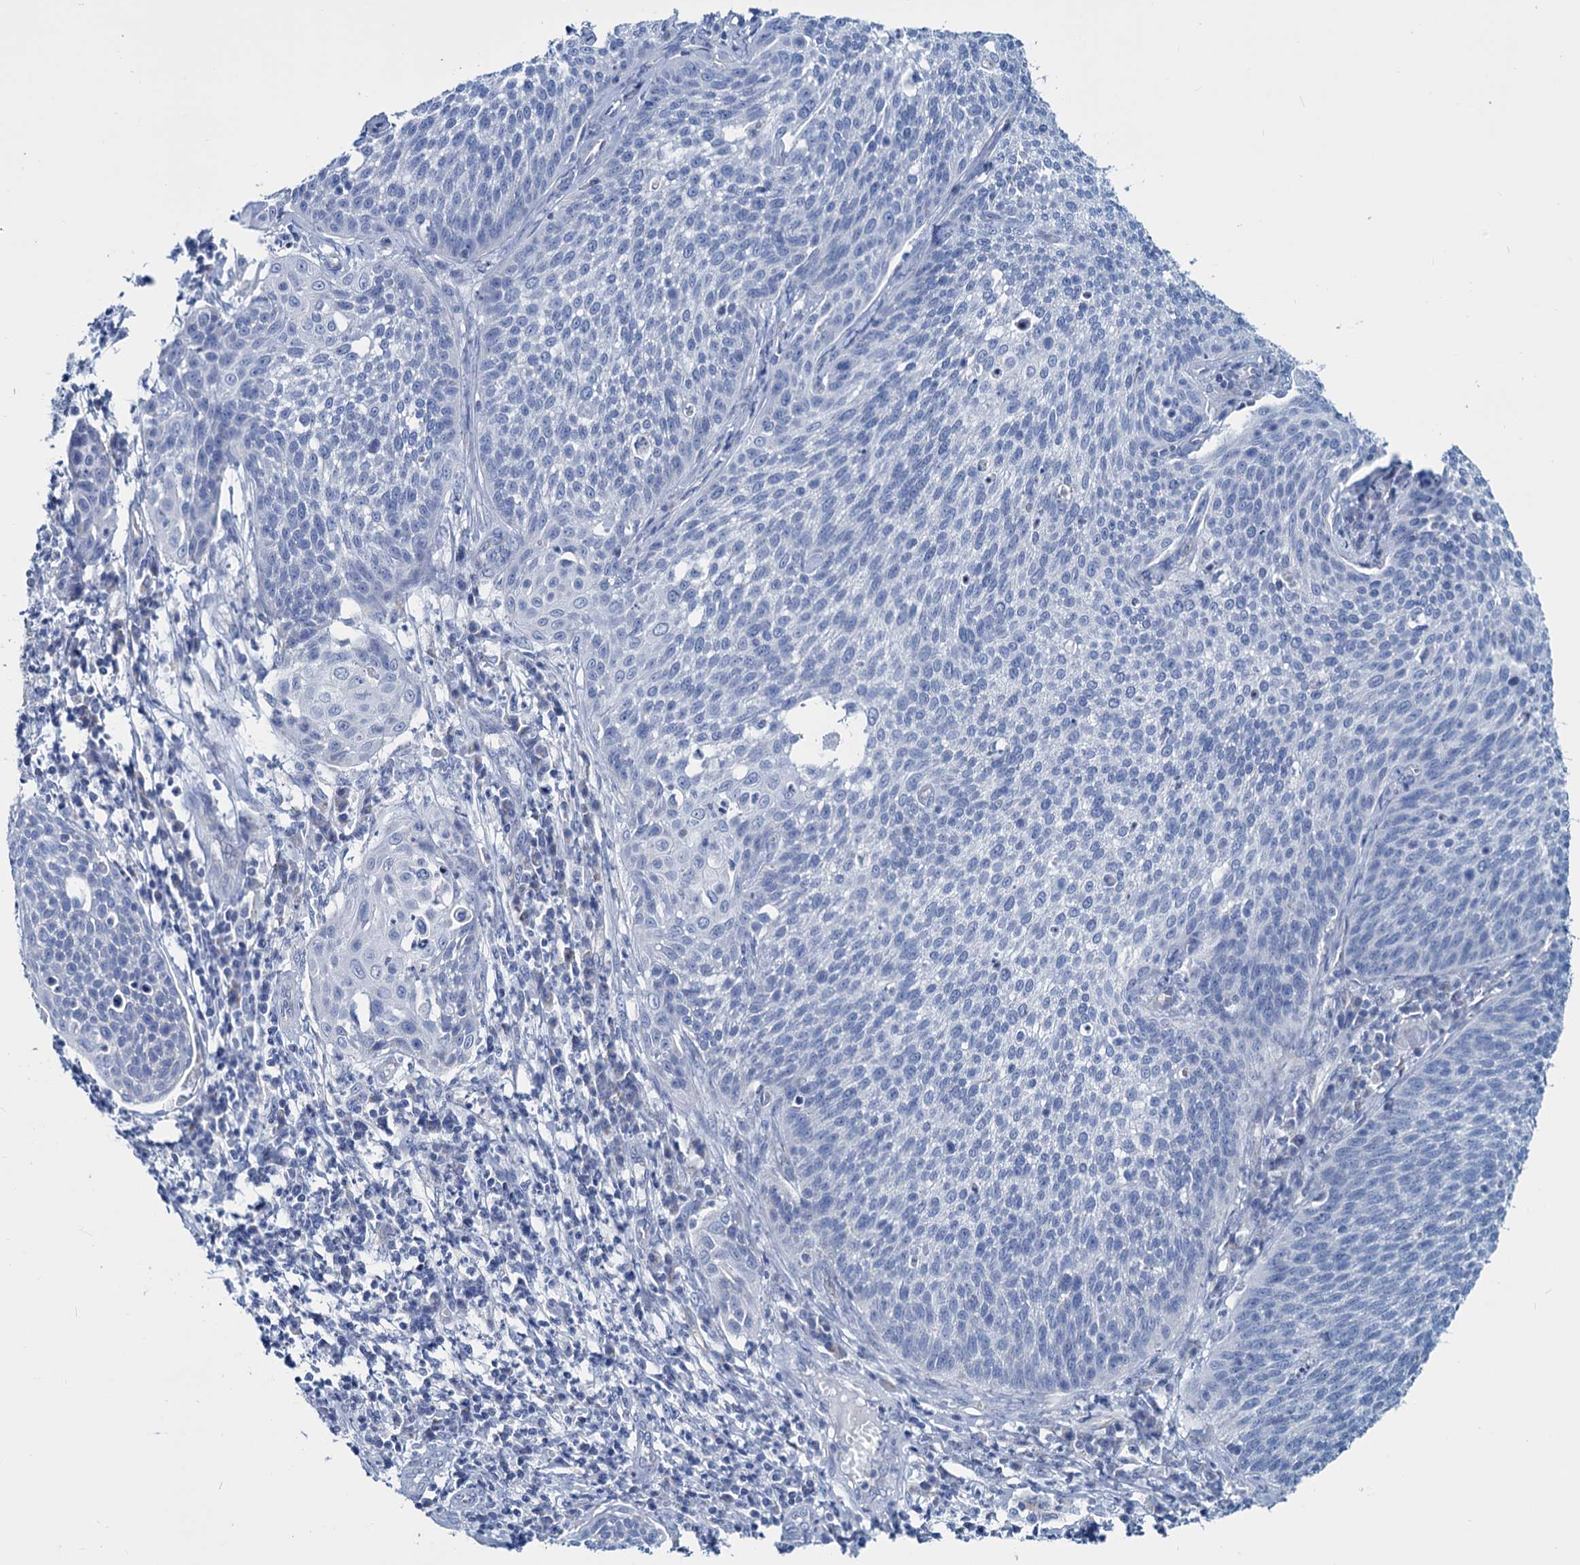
{"staining": {"intensity": "negative", "quantity": "none", "location": "none"}, "tissue": "cervical cancer", "cell_type": "Tumor cells", "image_type": "cancer", "snomed": [{"axis": "morphology", "description": "Squamous cell carcinoma, NOS"}, {"axis": "topography", "description": "Cervix"}], "caption": "DAB immunohistochemical staining of cervical cancer exhibits no significant positivity in tumor cells.", "gene": "SLC1A3", "patient": {"sex": "female", "age": 34}}